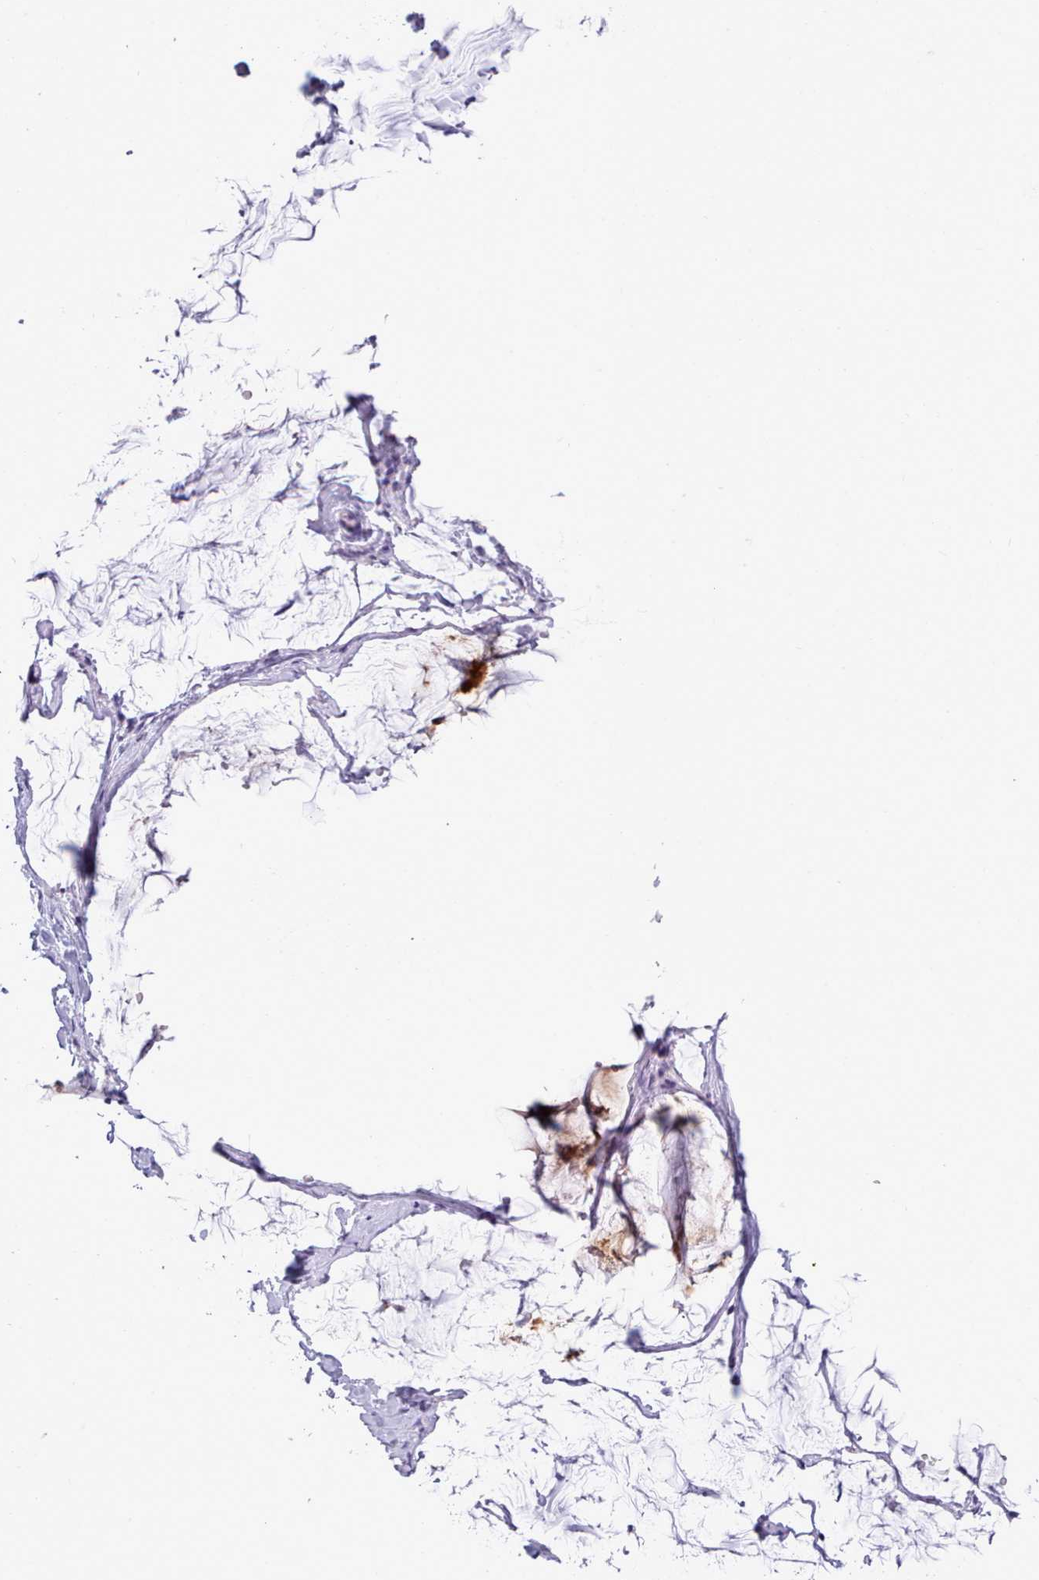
{"staining": {"intensity": "negative", "quantity": "none", "location": "none"}, "tissue": "ovarian cancer", "cell_type": "Tumor cells", "image_type": "cancer", "snomed": [{"axis": "morphology", "description": "Cystadenocarcinoma, mucinous, NOS"}, {"axis": "topography", "description": "Ovary"}], "caption": "Immunohistochemistry (IHC) micrograph of neoplastic tissue: human mucinous cystadenocarcinoma (ovarian) stained with DAB (3,3'-diaminobenzidine) exhibits no significant protein positivity in tumor cells.", "gene": "FBXO48", "patient": {"sex": "female", "age": 73}}